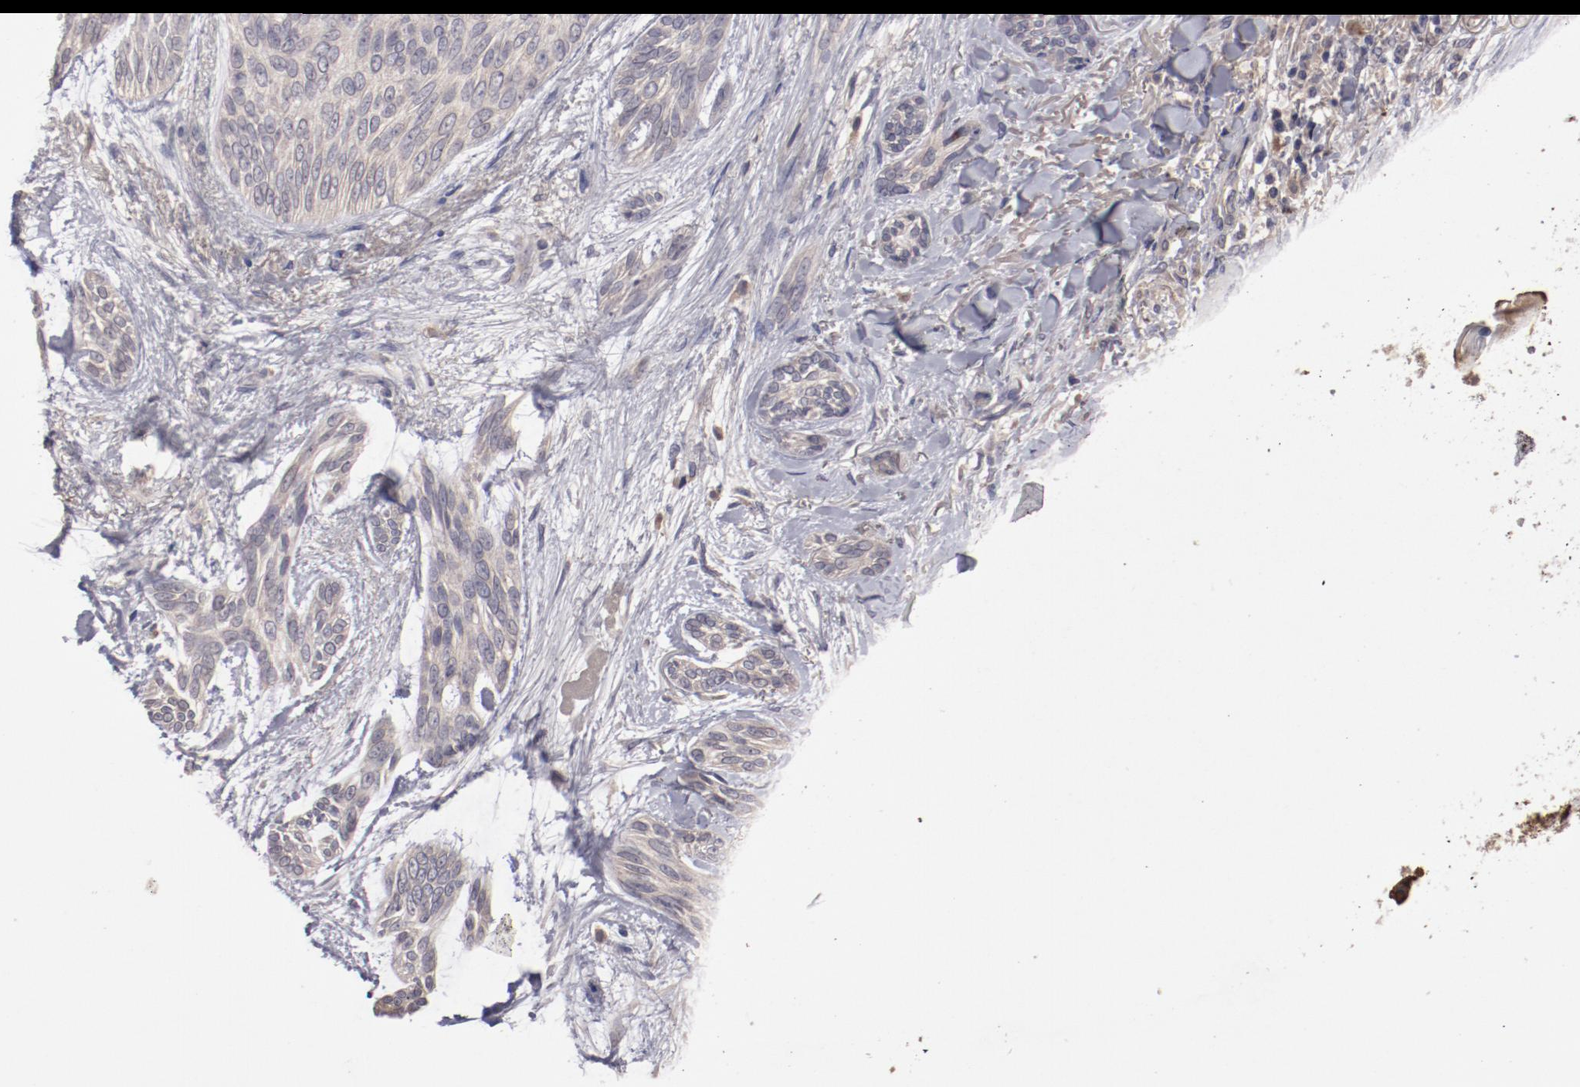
{"staining": {"intensity": "weak", "quantity": ">75%", "location": "cytoplasmic/membranous"}, "tissue": "skin cancer", "cell_type": "Tumor cells", "image_type": "cancer", "snomed": [{"axis": "morphology", "description": "Normal tissue, NOS"}, {"axis": "morphology", "description": "Basal cell carcinoma"}, {"axis": "topography", "description": "Skin"}], "caption": "Skin cancer (basal cell carcinoma) stained with DAB (3,3'-diaminobenzidine) immunohistochemistry exhibits low levels of weak cytoplasmic/membranous expression in about >75% of tumor cells.", "gene": "CP", "patient": {"sex": "female", "age": 71}}